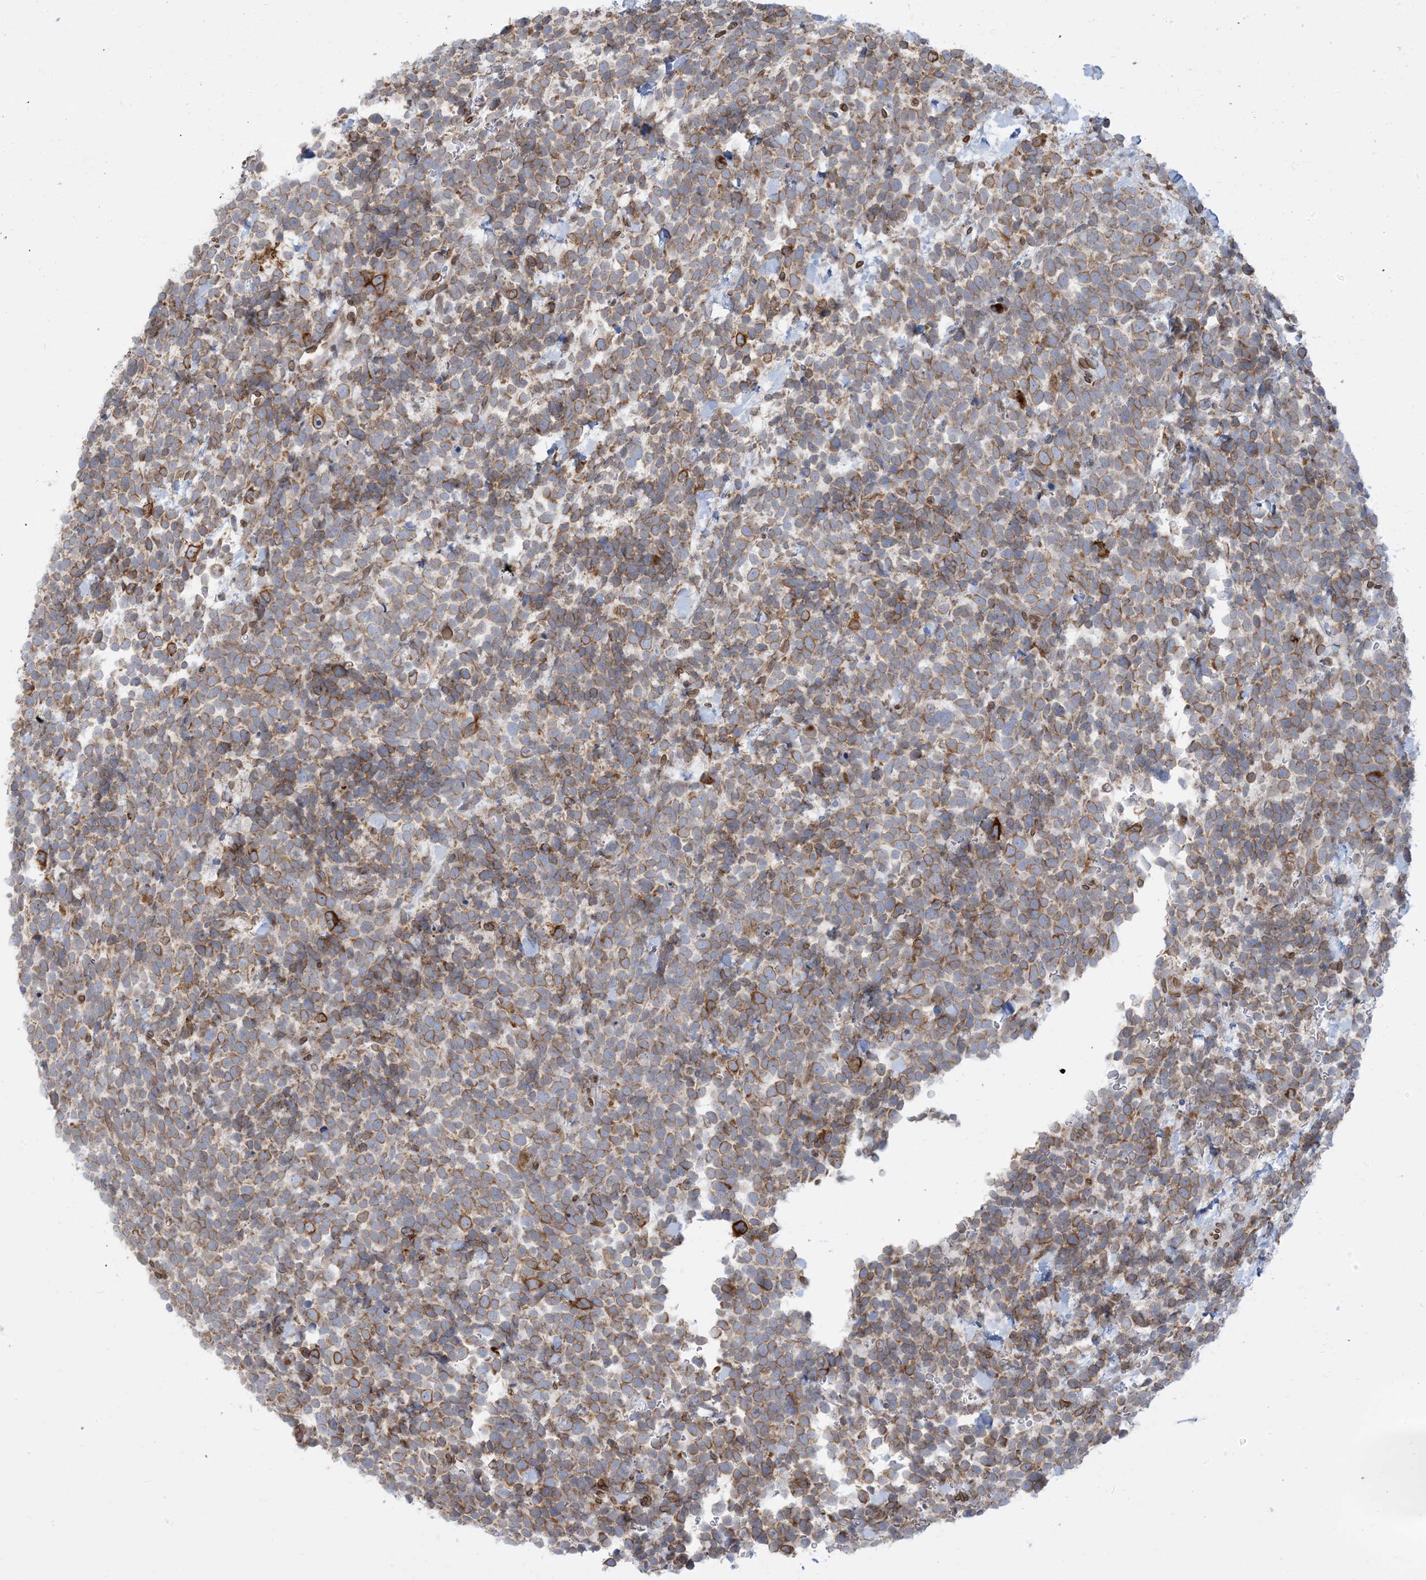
{"staining": {"intensity": "moderate", "quantity": ">75%", "location": "cytoplasmic/membranous,nuclear"}, "tissue": "urothelial cancer", "cell_type": "Tumor cells", "image_type": "cancer", "snomed": [{"axis": "morphology", "description": "Urothelial carcinoma, High grade"}, {"axis": "topography", "description": "Urinary bladder"}], "caption": "Brown immunohistochemical staining in urothelial carcinoma (high-grade) shows moderate cytoplasmic/membranous and nuclear positivity in about >75% of tumor cells. The protein of interest is shown in brown color, while the nuclei are stained blue.", "gene": "WWP1", "patient": {"sex": "female", "age": 82}}